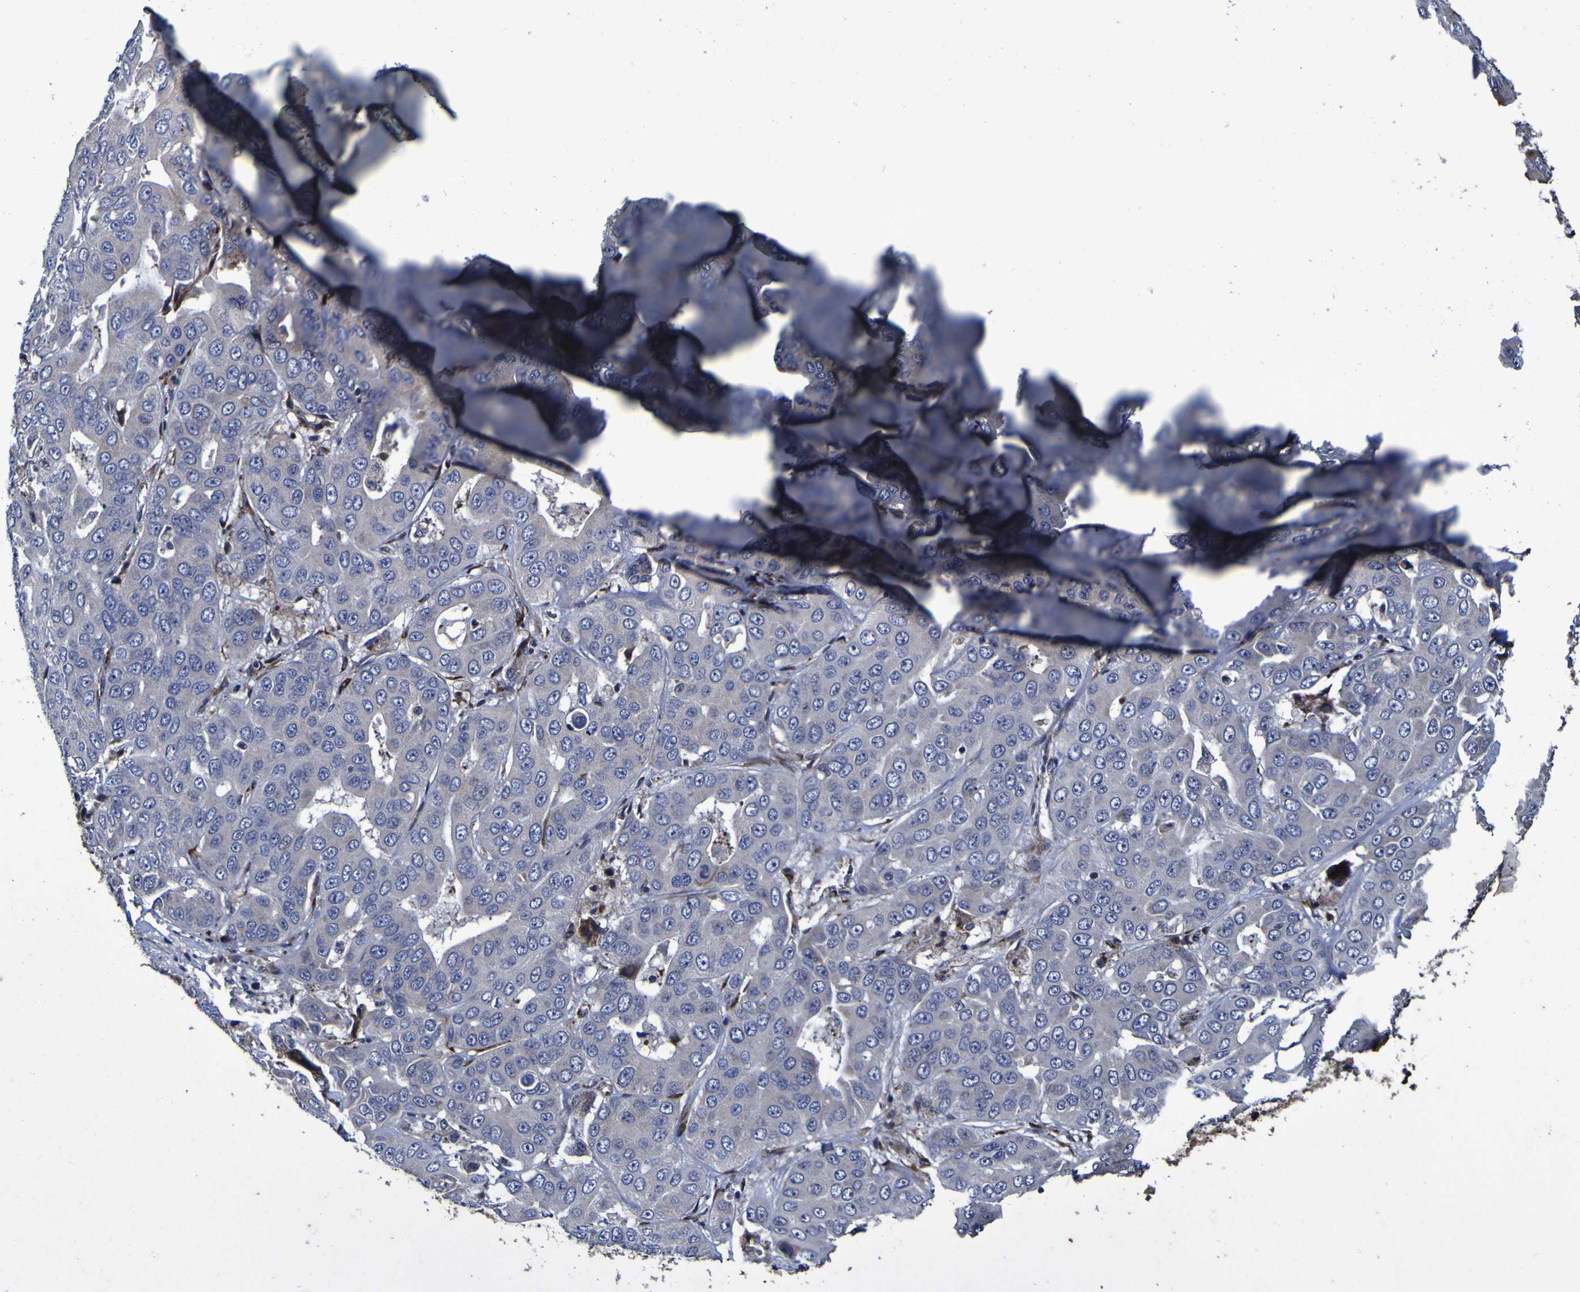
{"staining": {"intensity": "weak", "quantity": "<25%", "location": "cytoplasmic/membranous"}, "tissue": "liver cancer", "cell_type": "Tumor cells", "image_type": "cancer", "snomed": [{"axis": "morphology", "description": "Cholangiocarcinoma"}, {"axis": "topography", "description": "Liver"}], "caption": "The IHC micrograph has no significant positivity in tumor cells of liver cancer (cholangiocarcinoma) tissue. (Stains: DAB (3,3'-diaminobenzidine) IHC with hematoxylin counter stain, Microscopy: brightfield microscopy at high magnification).", "gene": "P3H1", "patient": {"sex": "female", "age": 52}}